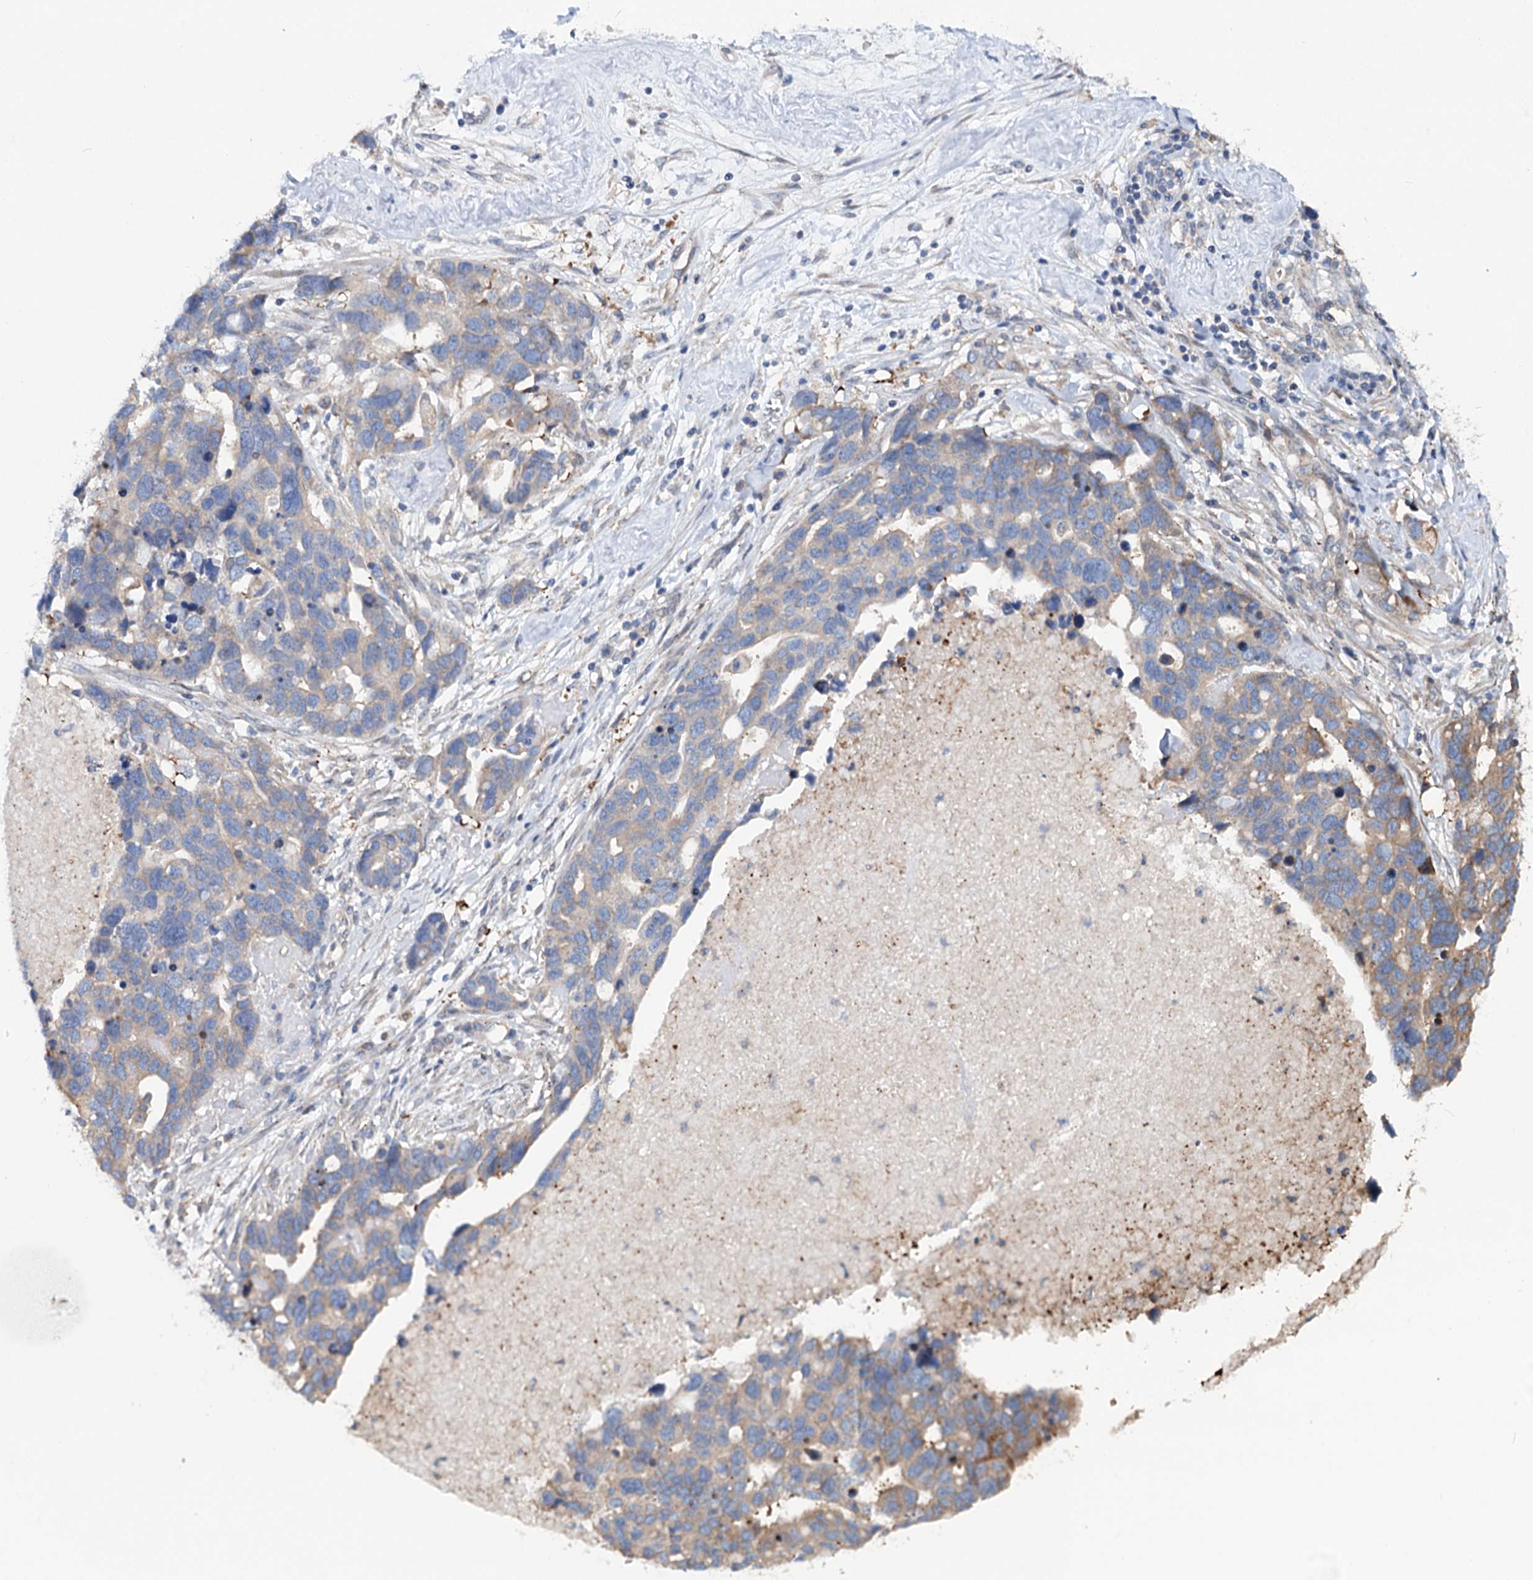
{"staining": {"intensity": "moderate", "quantity": "25%-75%", "location": "cytoplasmic/membranous"}, "tissue": "ovarian cancer", "cell_type": "Tumor cells", "image_type": "cancer", "snomed": [{"axis": "morphology", "description": "Cystadenocarcinoma, serous, NOS"}, {"axis": "topography", "description": "Ovary"}], "caption": "Immunohistochemistry (IHC) micrograph of neoplastic tissue: human ovarian cancer (serous cystadenocarcinoma) stained using immunohistochemistry shows medium levels of moderate protein expression localized specifically in the cytoplasmic/membranous of tumor cells, appearing as a cytoplasmic/membranous brown color.", "gene": "PTDSS2", "patient": {"sex": "female", "age": 54}}